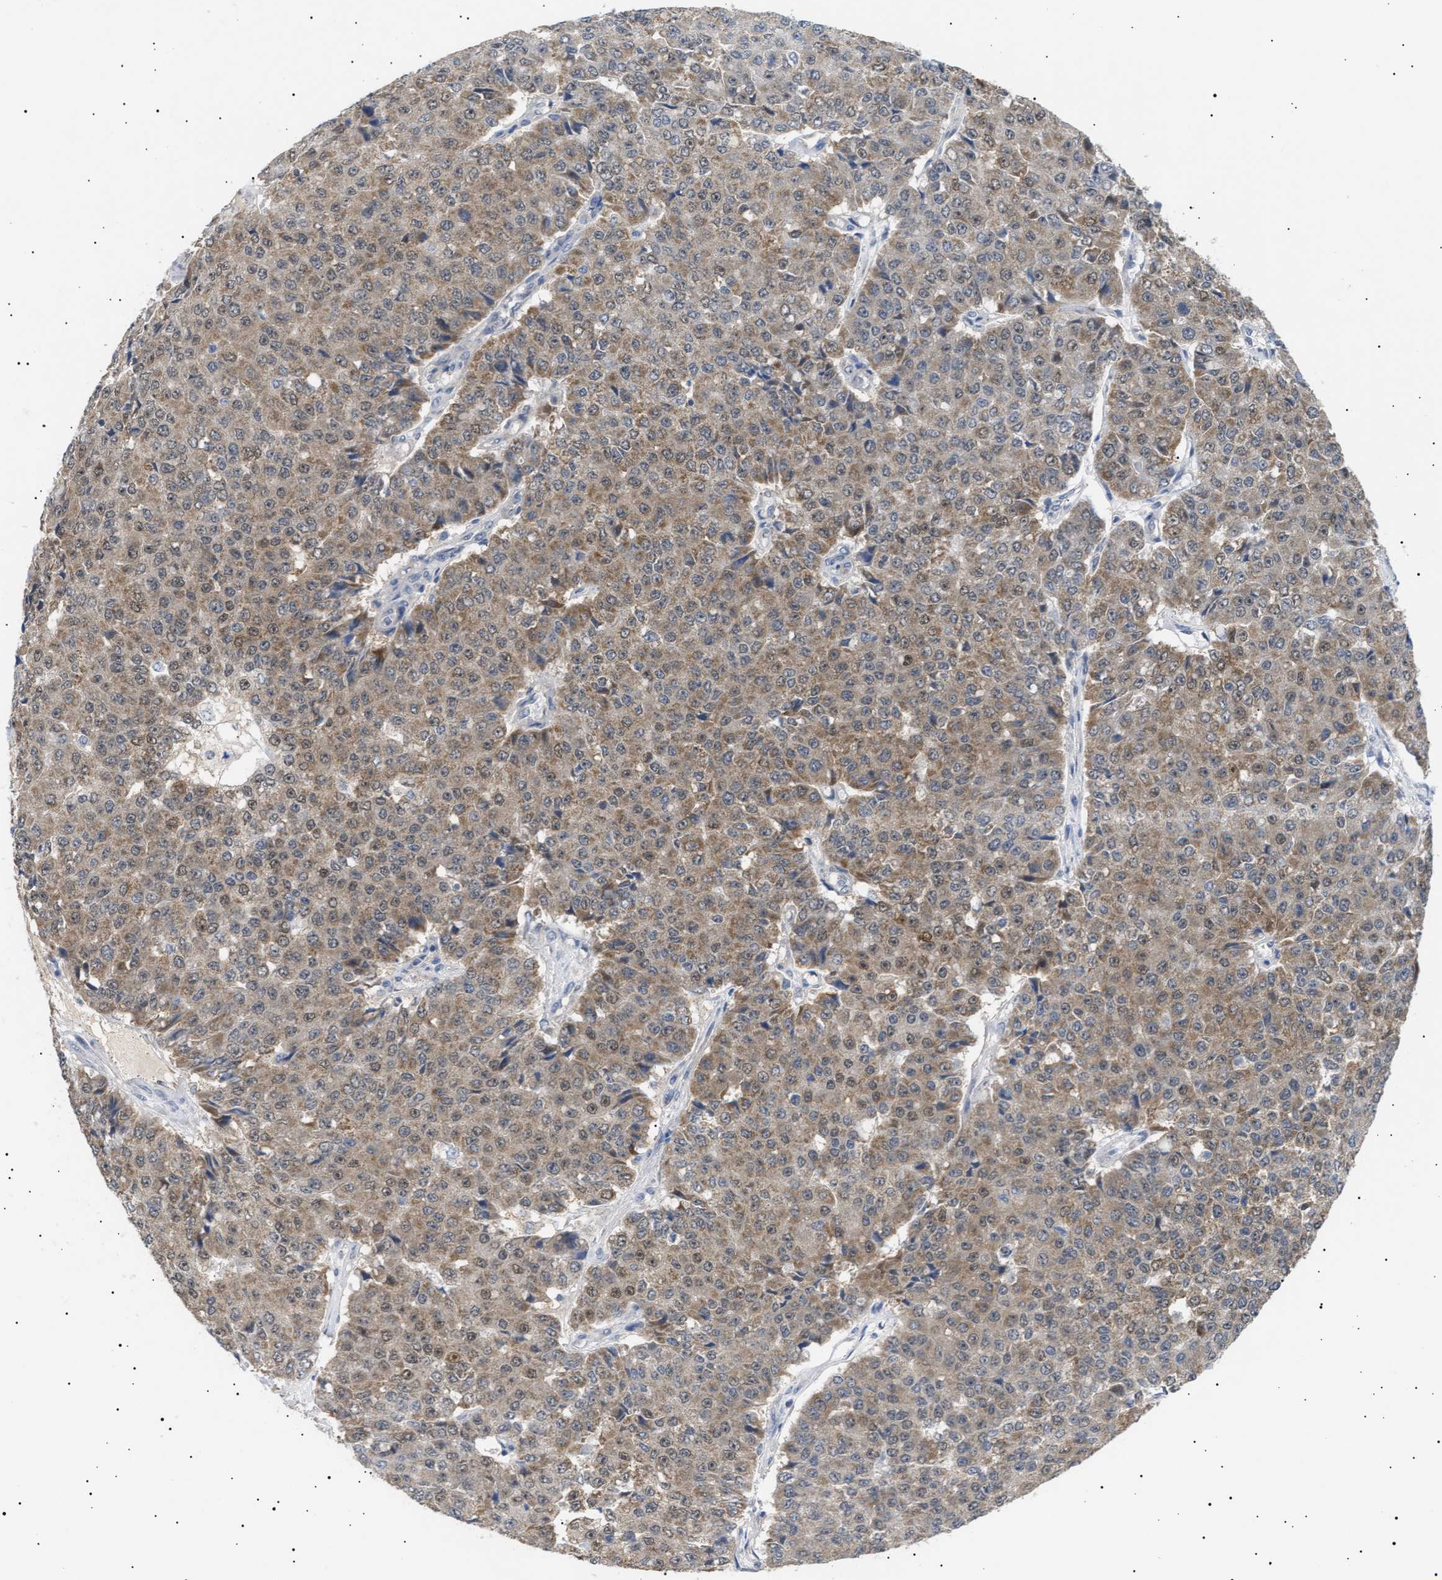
{"staining": {"intensity": "moderate", "quantity": ">75%", "location": "cytoplasmic/membranous"}, "tissue": "pancreatic cancer", "cell_type": "Tumor cells", "image_type": "cancer", "snomed": [{"axis": "morphology", "description": "Adenocarcinoma, NOS"}, {"axis": "topography", "description": "Pancreas"}], "caption": "Immunohistochemical staining of human pancreatic cancer displays moderate cytoplasmic/membranous protein expression in about >75% of tumor cells. (DAB = brown stain, brightfield microscopy at high magnification).", "gene": "SIRT5", "patient": {"sex": "male", "age": 50}}